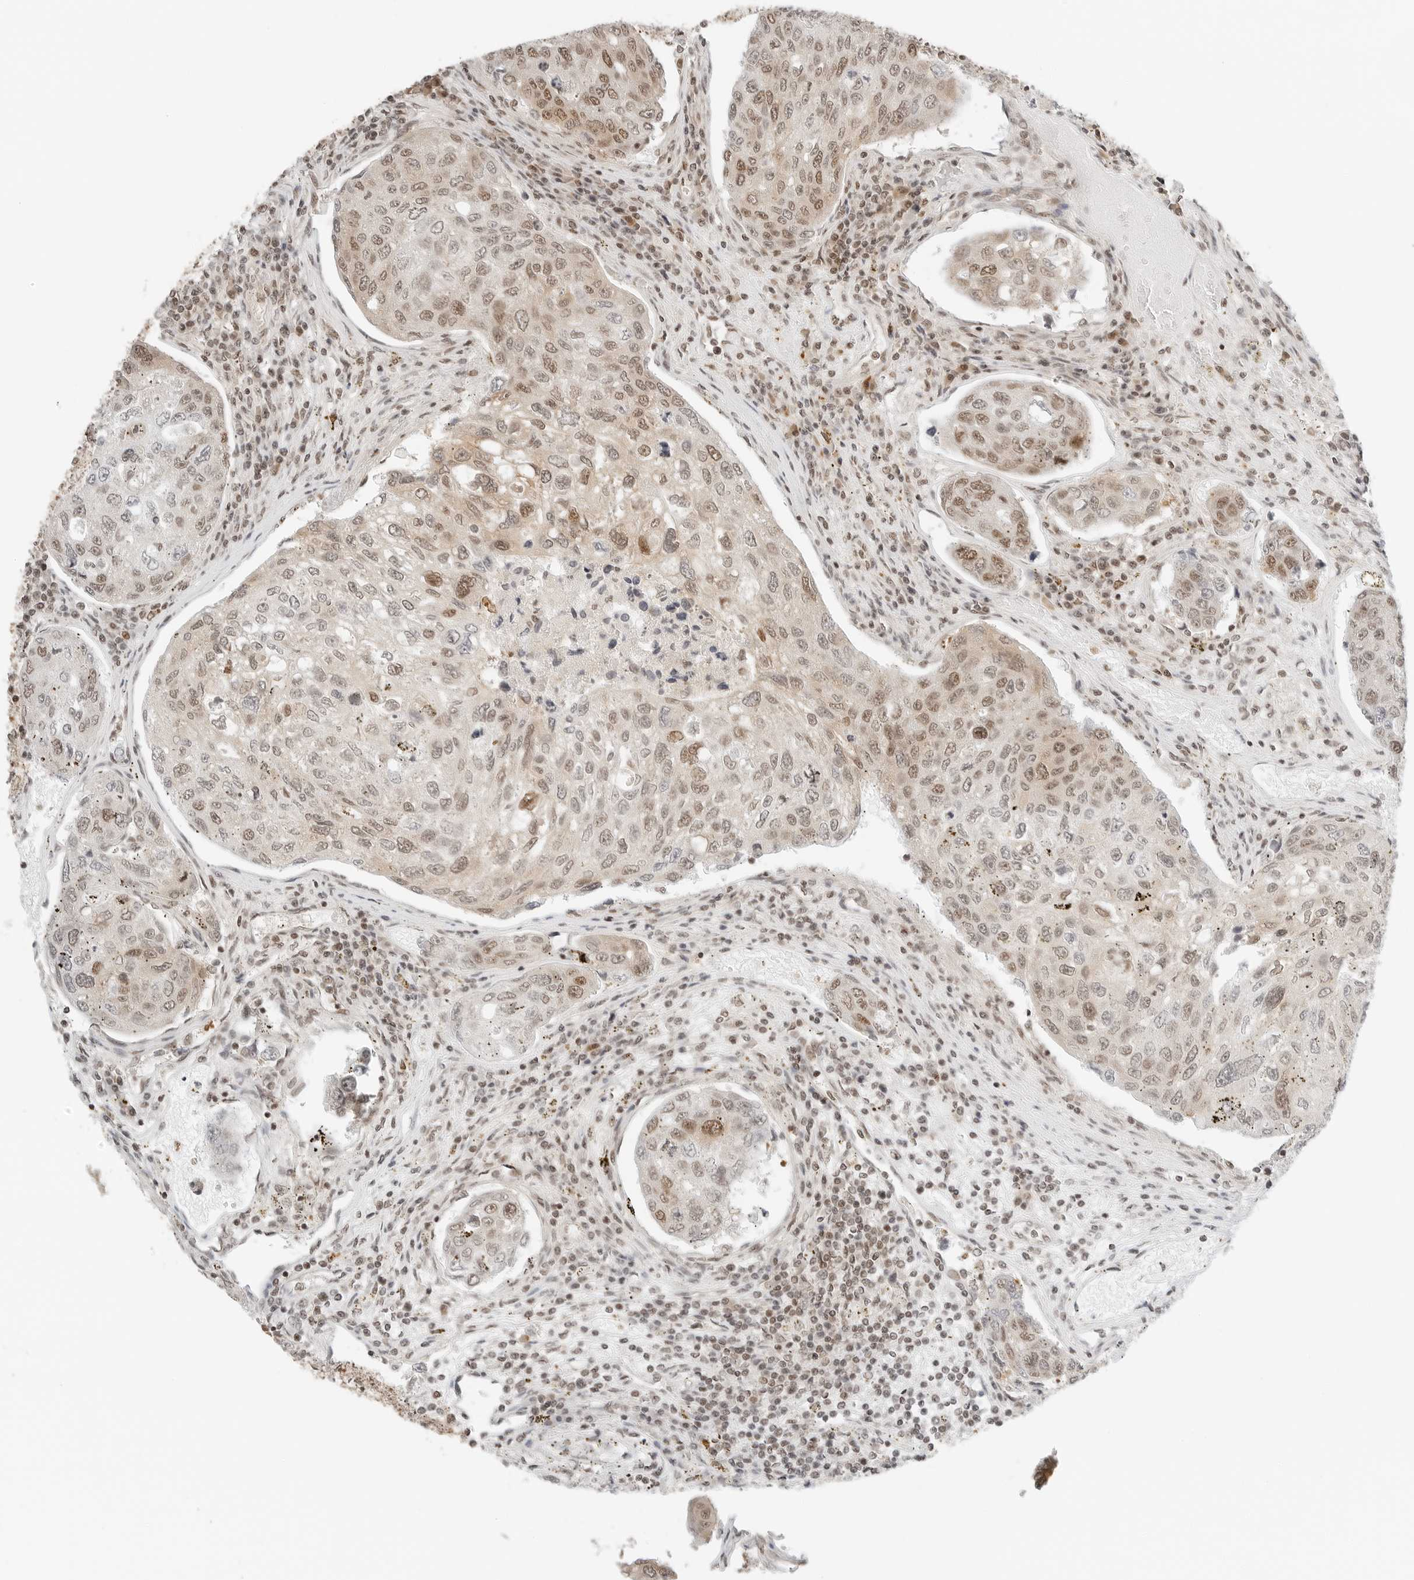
{"staining": {"intensity": "moderate", "quantity": ">75%", "location": "nuclear"}, "tissue": "urothelial cancer", "cell_type": "Tumor cells", "image_type": "cancer", "snomed": [{"axis": "morphology", "description": "Urothelial carcinoma, High grade"}, {"axis": "topography", "description": "Lymph node"}, {"axis": "topography", "description": "Urinary bladder"}], "caption": "The photomicrograph shows staining of high-grade urothelial carcinoma, revealing moderate nuclear protein expression (brown color) within tumor cells. The staining was performed using DAB (3,3'-diaminobenzidine) to visualize the protein expression in brown, while the nuclei were stained in blue with hematoxylin (Magnification: 20x).", "gene": "CRTC2", "patient": {"sex": "male", "age": 51}}